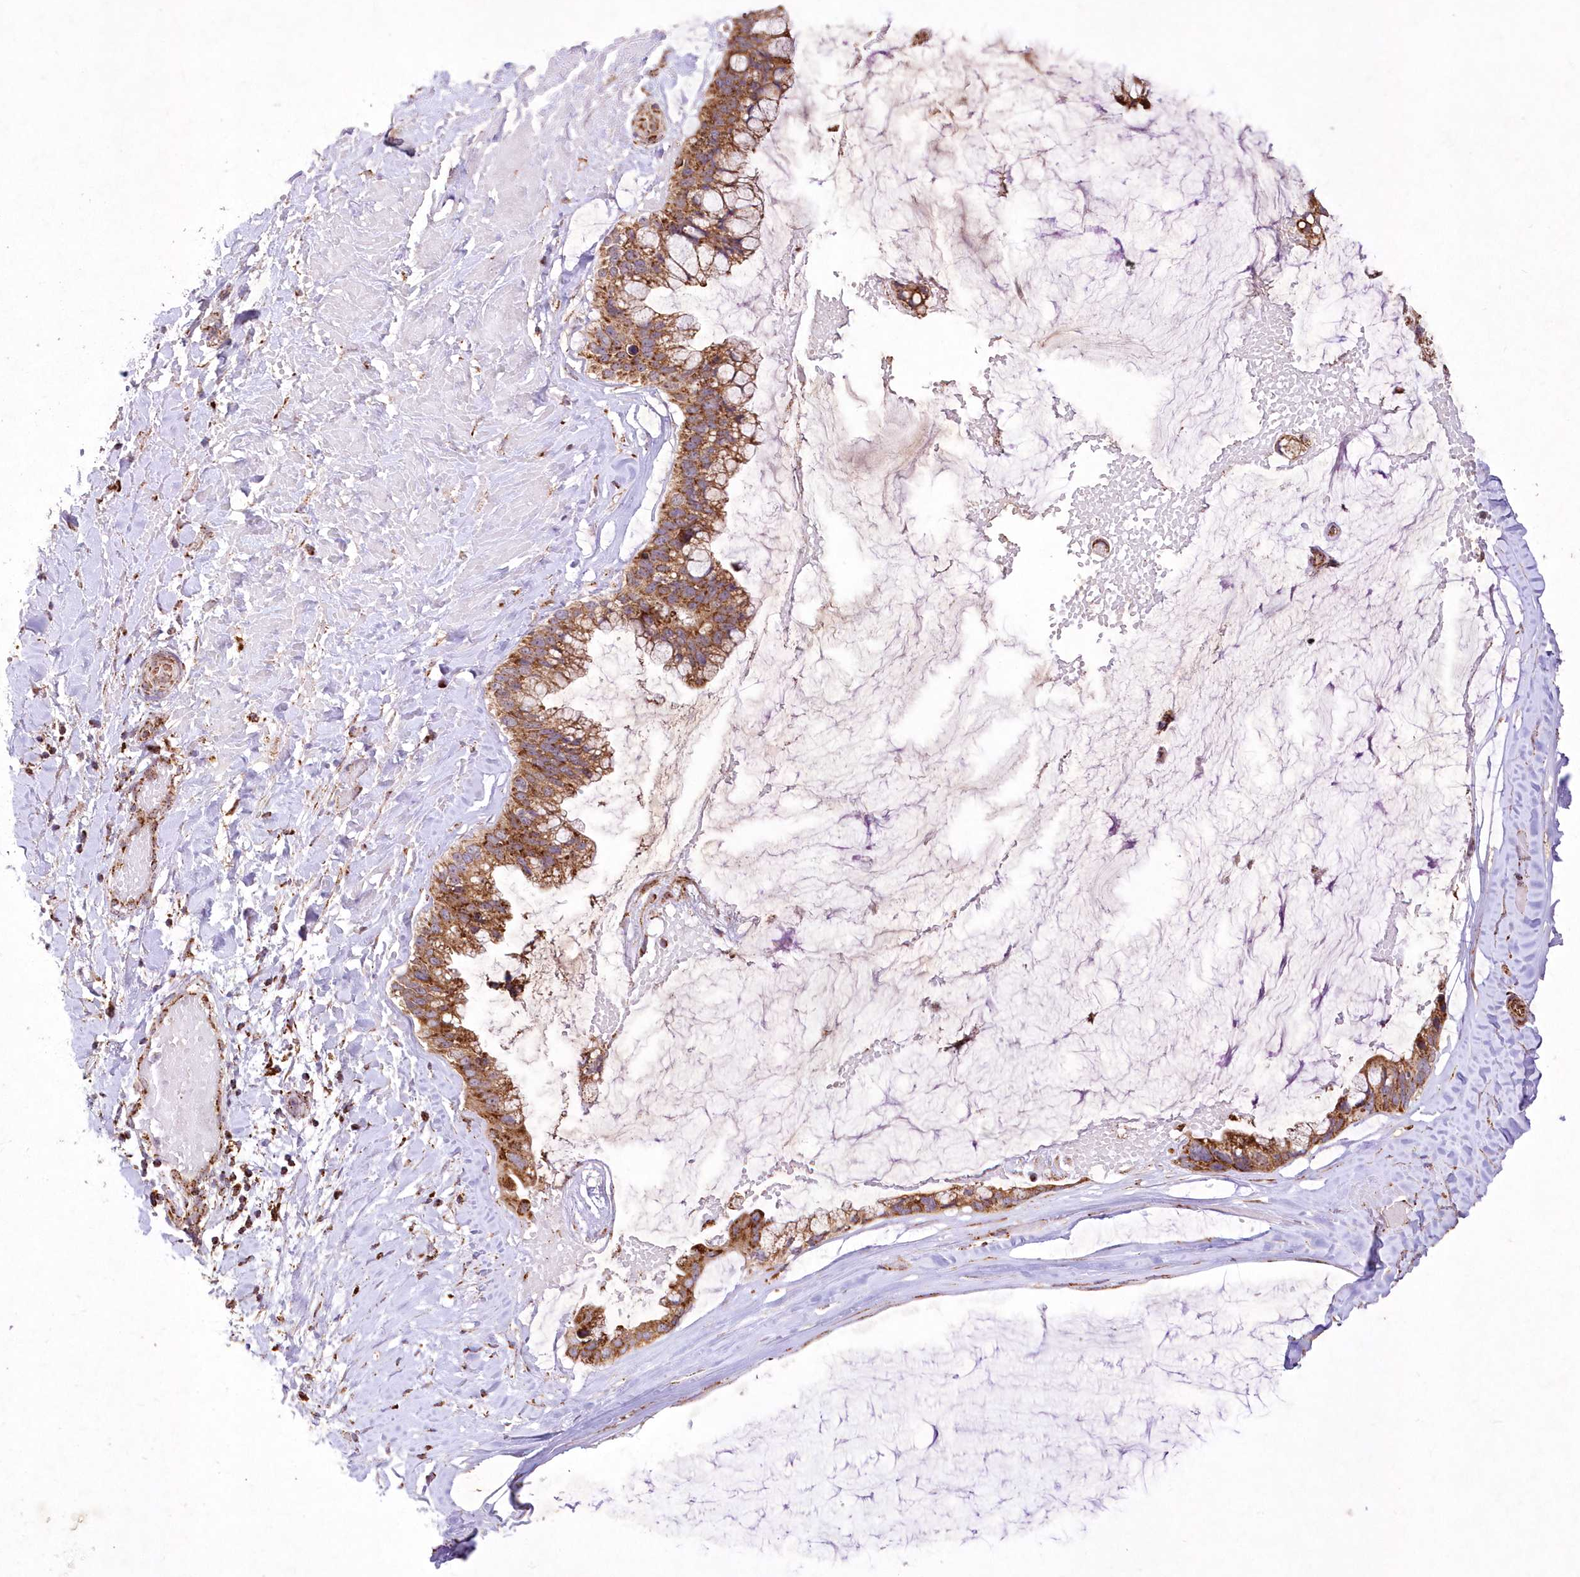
{"staining": {"intensity": "moderate", "quantity": ">75%", "location": "cytoplasmic/membranous"}, "tissue": "ovarian cancer", "cell_type": "Tumor cells", "image_type": "cancer", "snomed": [{"axis": "morphology", "description": "Cystadenocarcinoma, mucinous, NOS"}, {"axis": "topography", "description": "Ovary"}], "caption": "Immunohistochemical staining of ovarian cancer (mucinous cystadenocarcinoma) shows moderate cytoplasmic/membranous protein expression in approximately >75% of tumor cells. Using DAB (brown) and hematoxylin (blue) stains, captured at high magnification using brightfield microscopy.", "gene": "ASNSD1", "patient": {"sex": "female", "age": 39}}